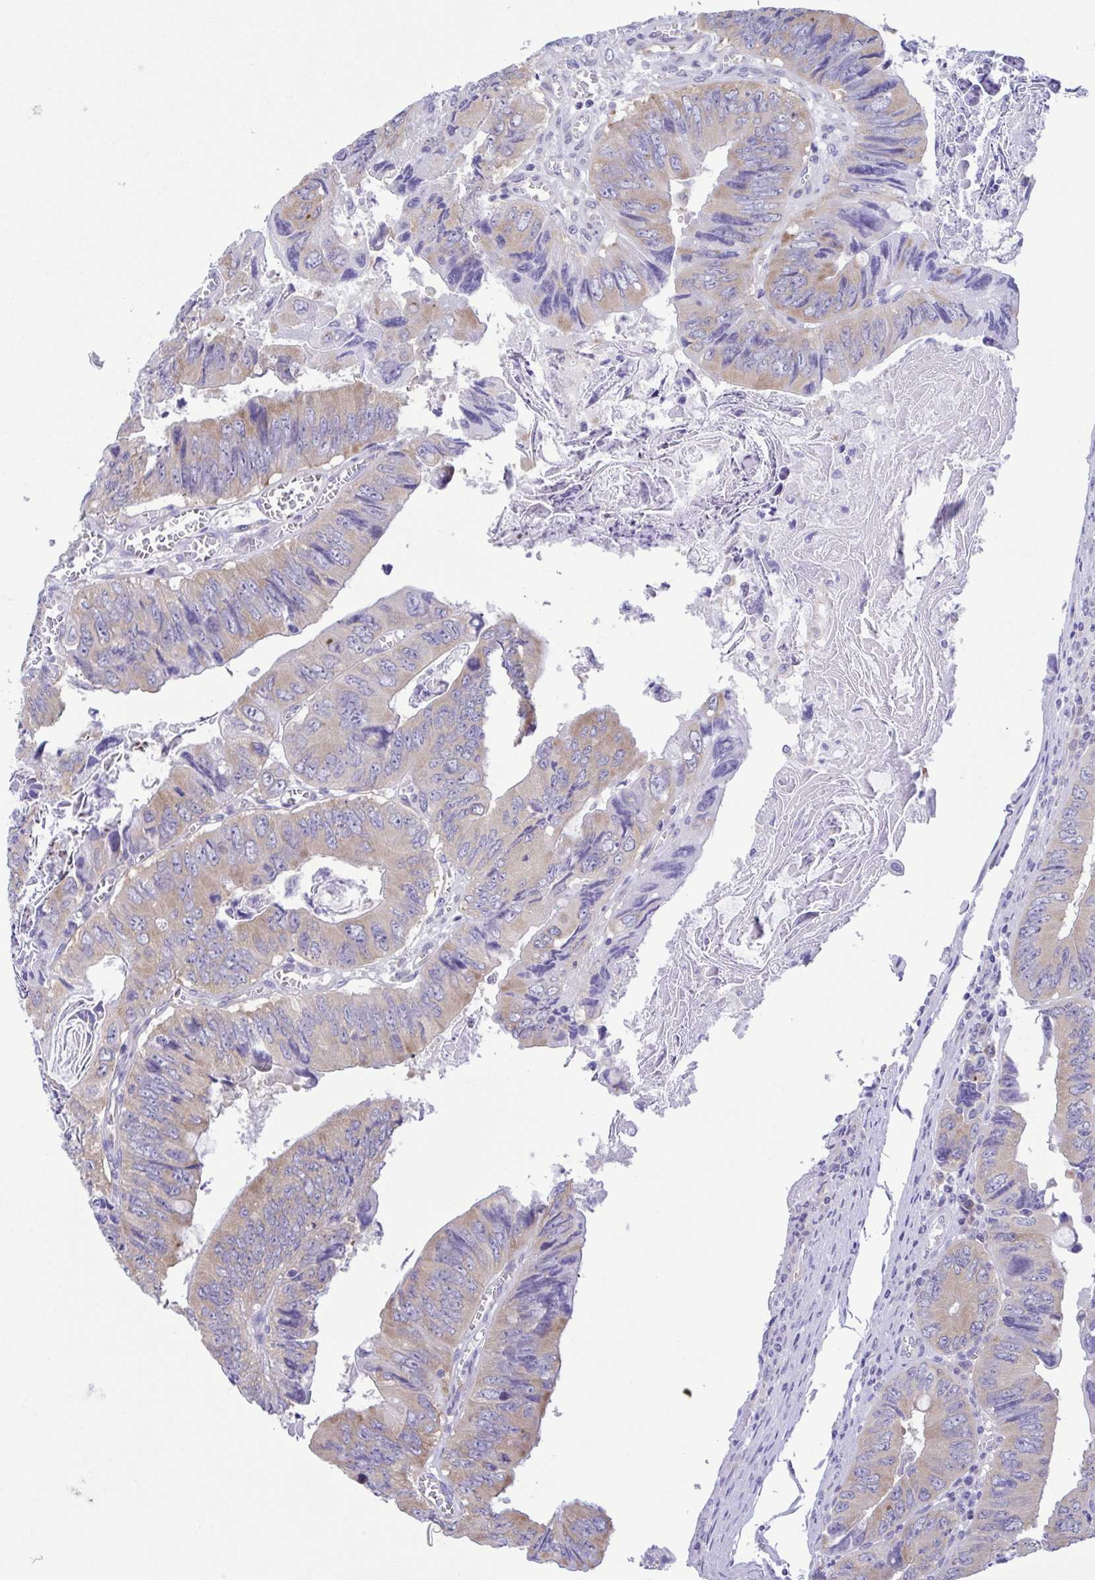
{"staining": {"intensity": "weak", "quantity": ">75%", "location": "cytoplasmic/membranous"}, "tissue": "colorectal cancer", "cell_type": "Tumor cells", "image_type": "cancer", "snomed": [{"axis": "morphology", "description": "Adenocarcinoma, NOS"}, {"axis": "topography", "description": "Colon"}], "caption": "Immunohistochemistry histopathology image of neoplastic tissue: human colorectal cancer stained using immunohistochemistry demonstrates low levels of weak protein expression localized specifically in the cytoplasmic/membranous of tumor cells, appearing as a cytoplasmic/membranous brown color.", "gene": "TNNI3", "patient": {"sex": "female", "age": 84}}